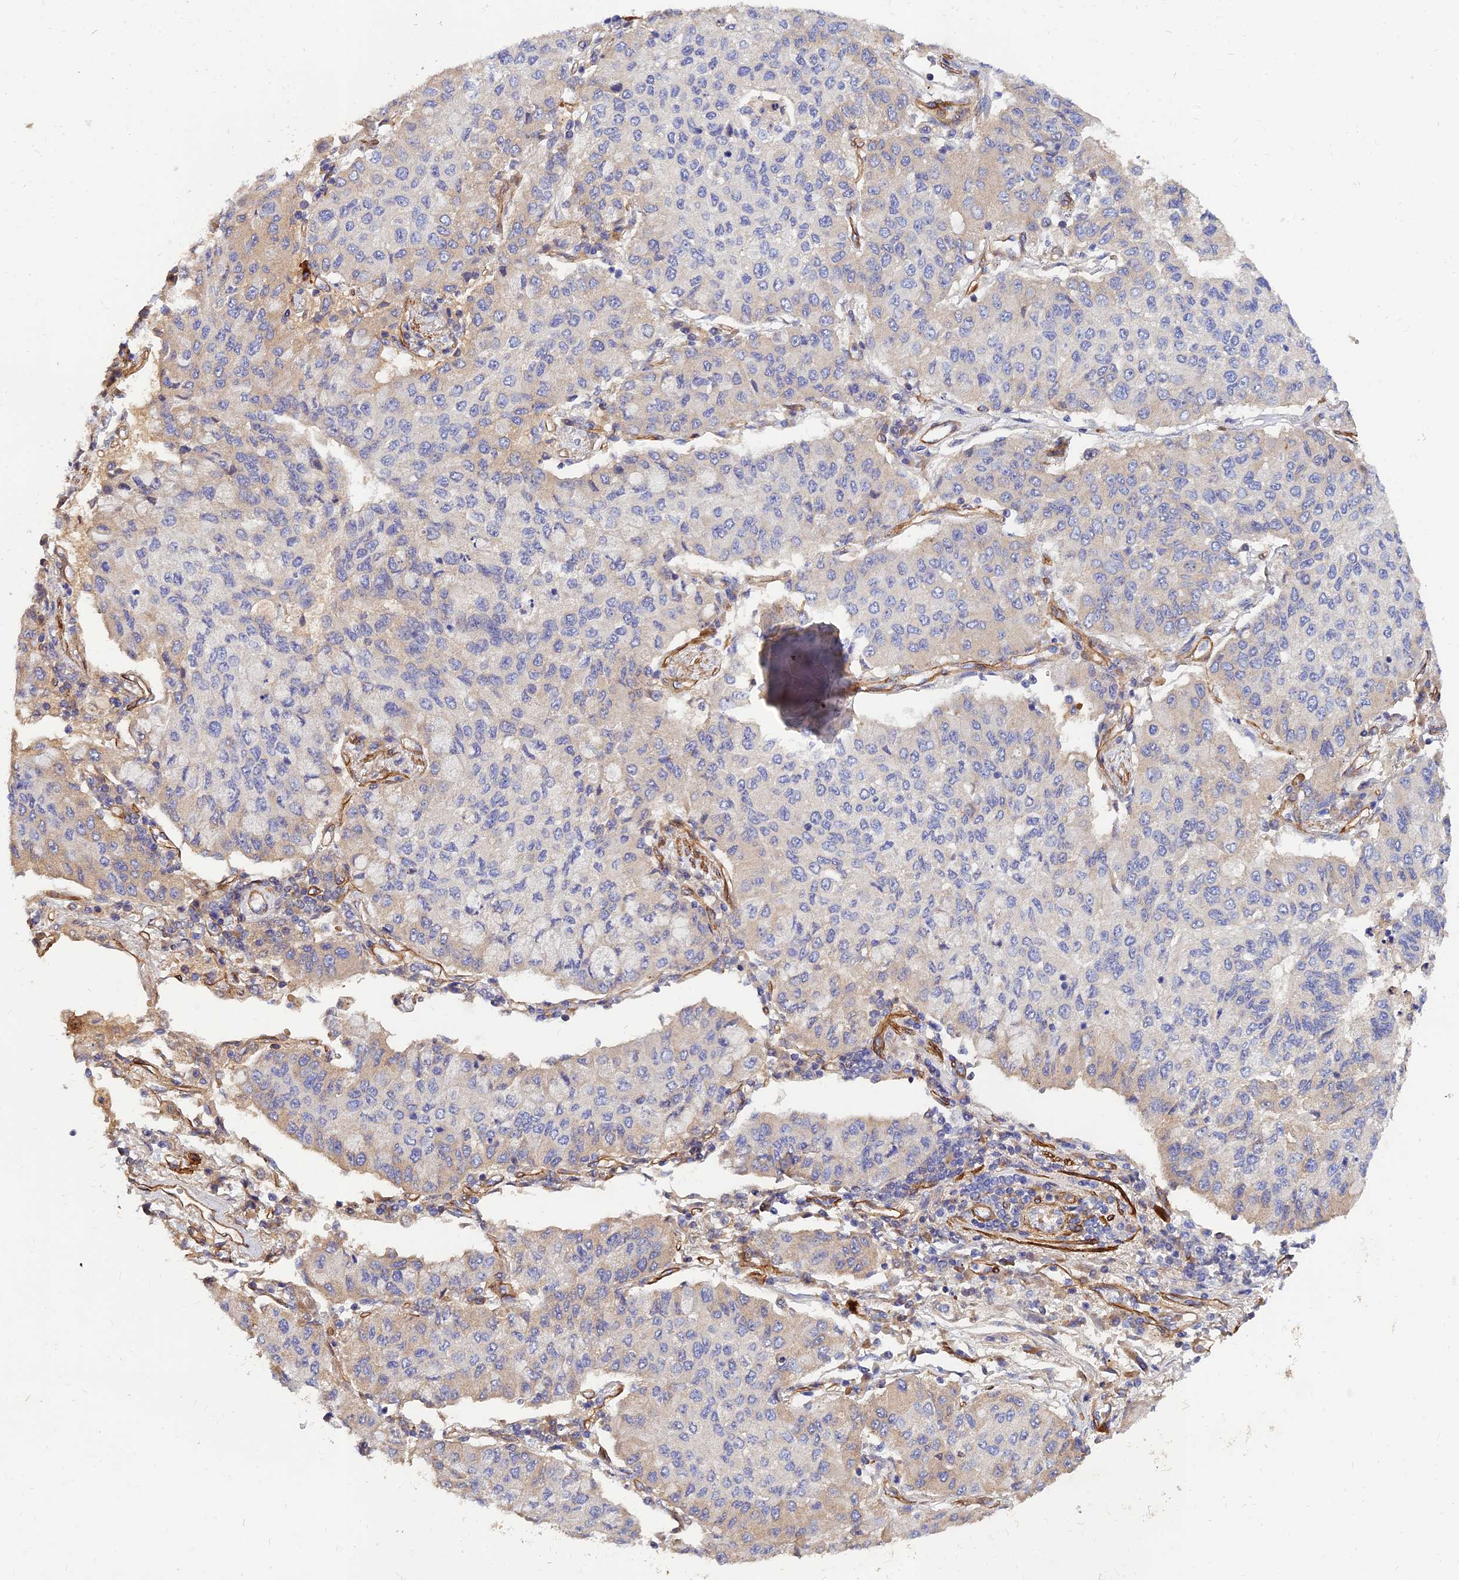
{"staining": {"intensity": "negative", "quantity": "none", "location": "none"}, "tissue": "lung cancer", "cell_type": "Tumor cells", "image_type": "cancer", "snomed": [{"axis": "morphology", "description": "Squamous cell carcinoma, NOS"}, {"axis": "topography", "description": "Lung"}], "caption": "The immunohistochemistry (IHC) micrograph has no significant positivity in tumor cells of lung cancer (squamous cell carcinoma) tissue. The staining was performed using DAB to visualize the protein expression in brown, while the nuclei were stained in blue with hematoxylin (Magnification: 20x).", "gene": "MRPL35", "patient": {"sex": "male", "age": 74}}